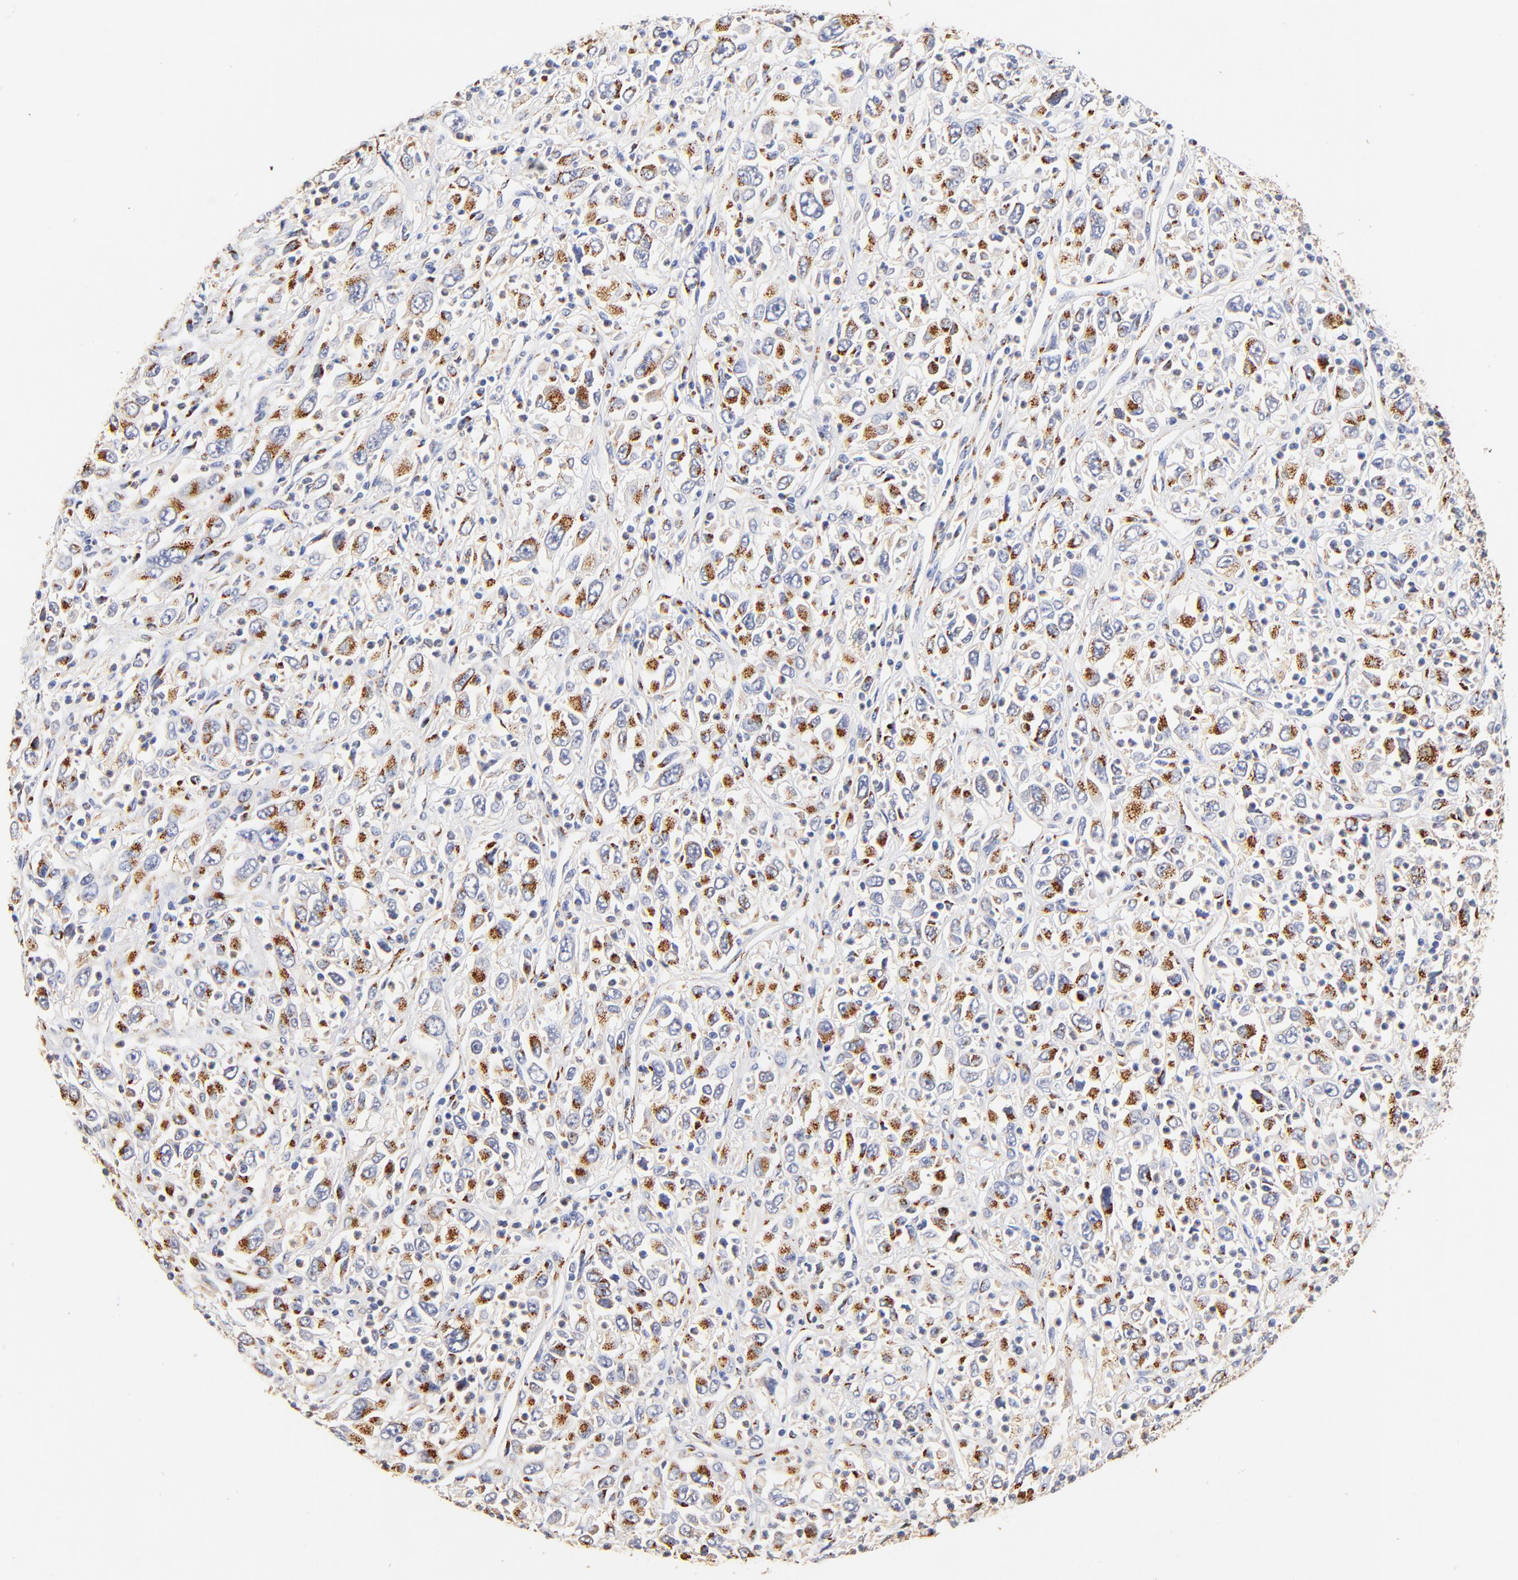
{"staining": {"intensity": "moderate", "quantity": ">75%", "location": "cytoplasmic/membranous"}, "tissue": "melanoma", "cell_type": "Tumor cells", "image_type": "cancer", "snomed": [{"axis": "morphology", "description": "Malignant melanoma, Metastatic site"}, {"axis": "topography", "description": "Skin"}], "caption": "Tumor cells demonstrate medium levels of moderate cytoplasmic/membranous positivity in about >75% of cells in human melanoma.", "gene": "FMNL3", "patient": {"sex": "female", "age": 56}}